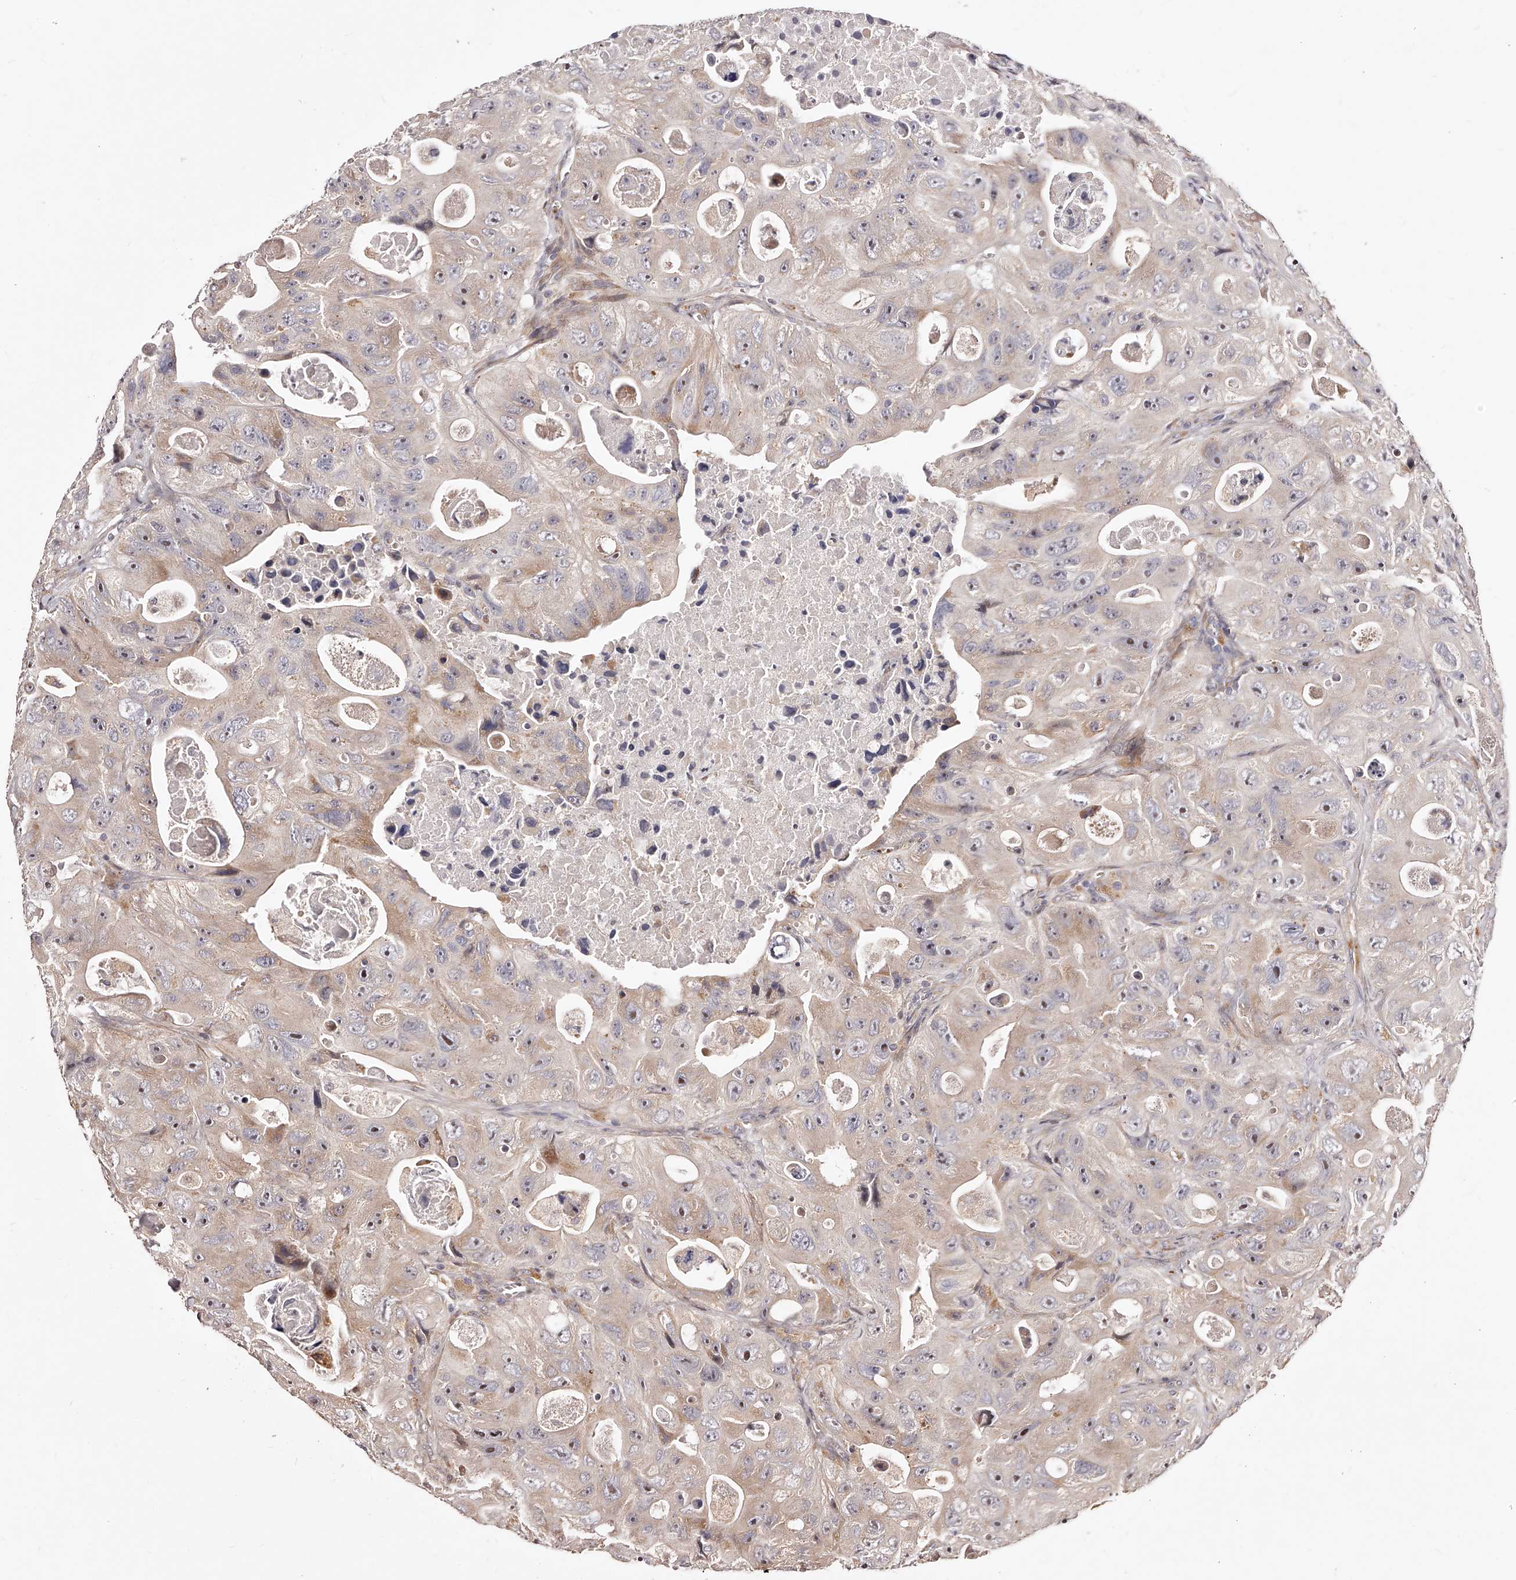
{"staining": {"intensity": "moderate", "quantity": "25%-75%", "location": "nuclear"}, "tissue": "colorectal cancer", "cell_type": "Tumor cells", "image_type": "cancer", "snomed": [{"axis": "morphology", "description": "Adenocarcinoma, NOS"}, {"axis": "topography", "description": "Colon"}], "caption": "The immunohistochemical stain labels moderate nuclear staining in tumor cells of colorectal adenocarcinoma tissue.", "gene": "ZNF502", "patient": {"sex": "female", "age": 46}}